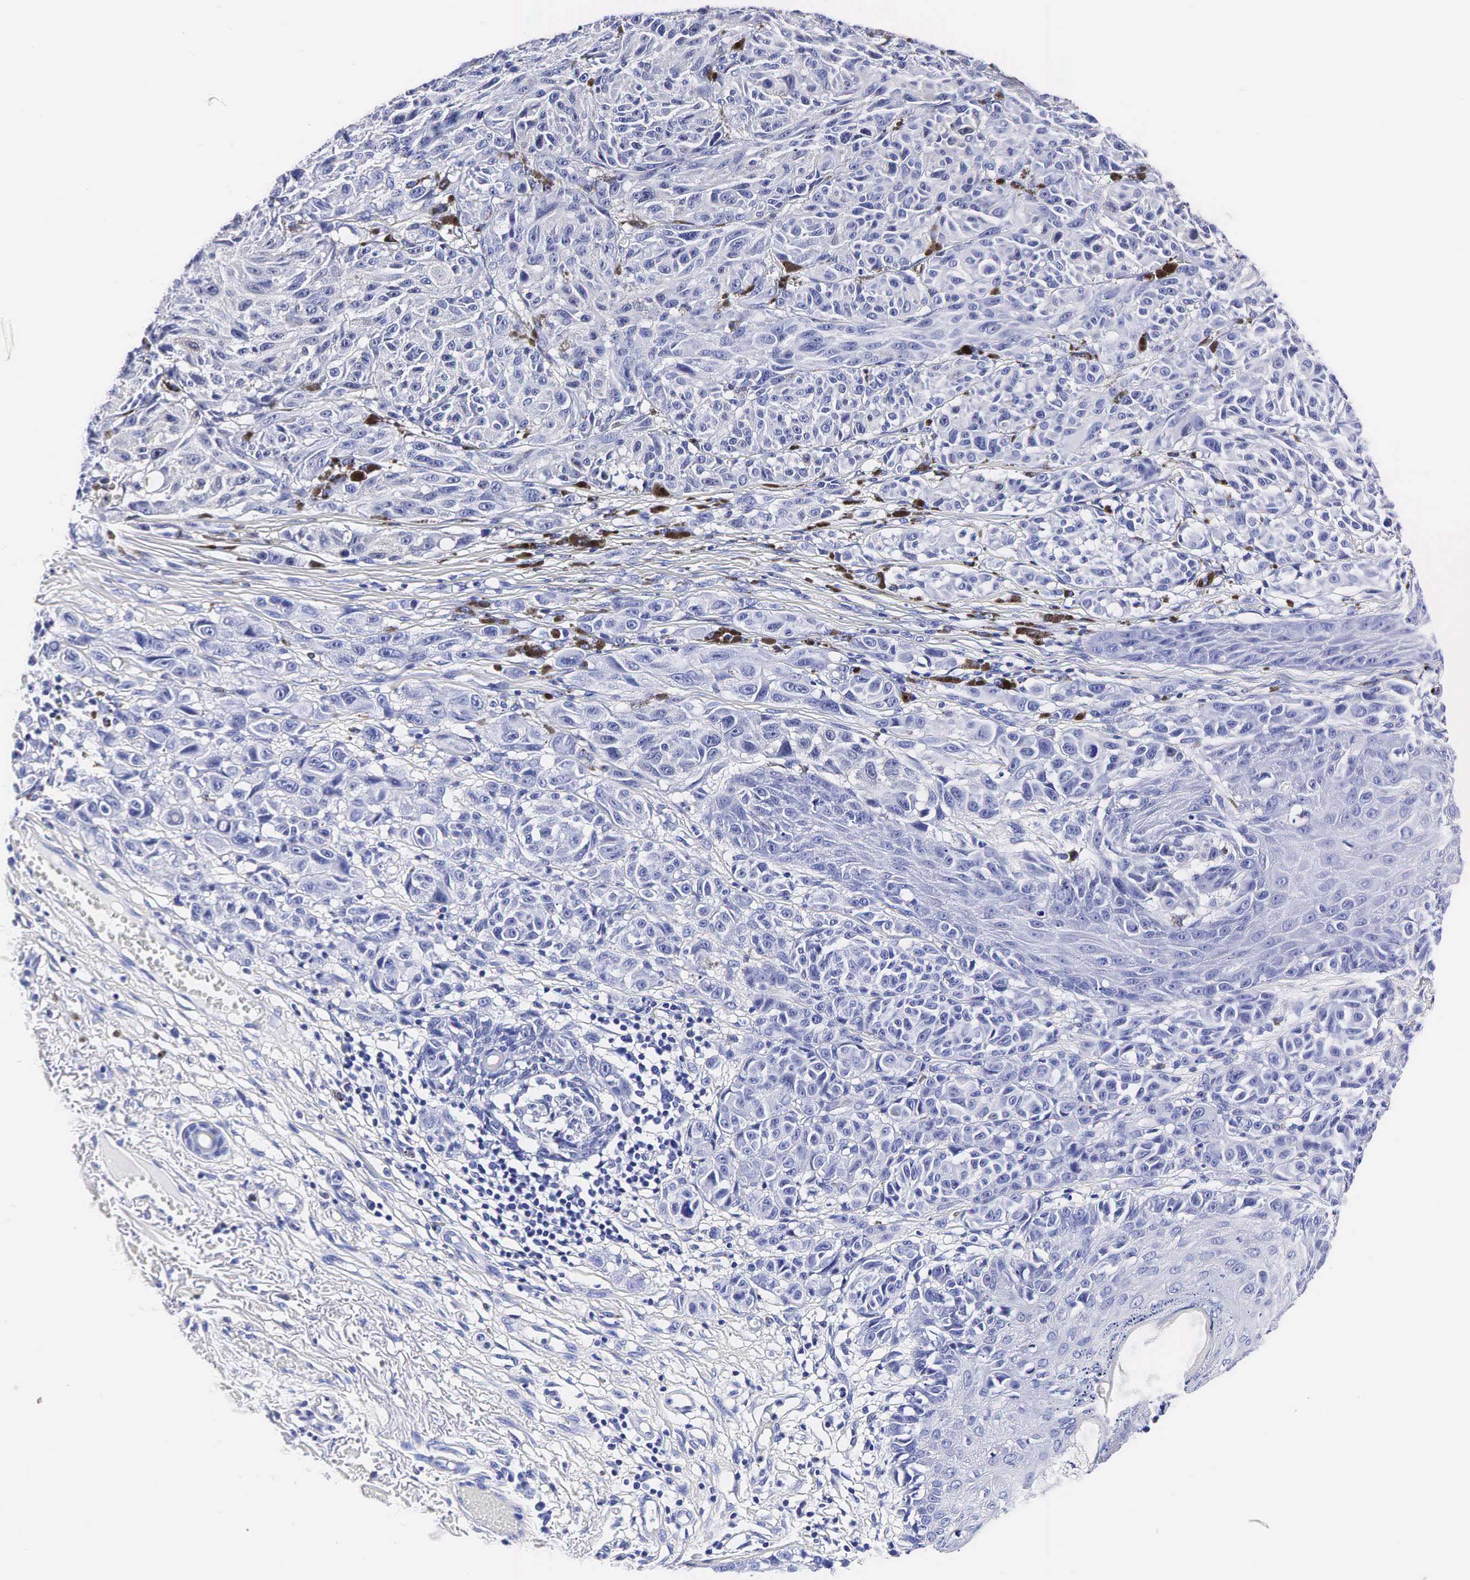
{"staining": {"intensity": "negative", "quantity": "none", "location": "none"}, "tissue": "melanoma", "cell_type": "Tumor cells", "image_type": "cancer", "snomed": [{"axis": "morphology", "description": "Malignant melanoma, NOS"}, {"axis": "topography", "description": "Skin"}], "caption": "The immunohistochemistry (IHC) micrograph has no significant staining in tumor cells of melanoma tissue. The staining was performed using DAB (3,3'-diaminobenzidine) to visualize the protein expression in brown, while the nuclei were stained in blue with hematoxylin (Magnification: 20x).", "gene": "KLK3", "patient": {"sex": "male", "age": 70}}